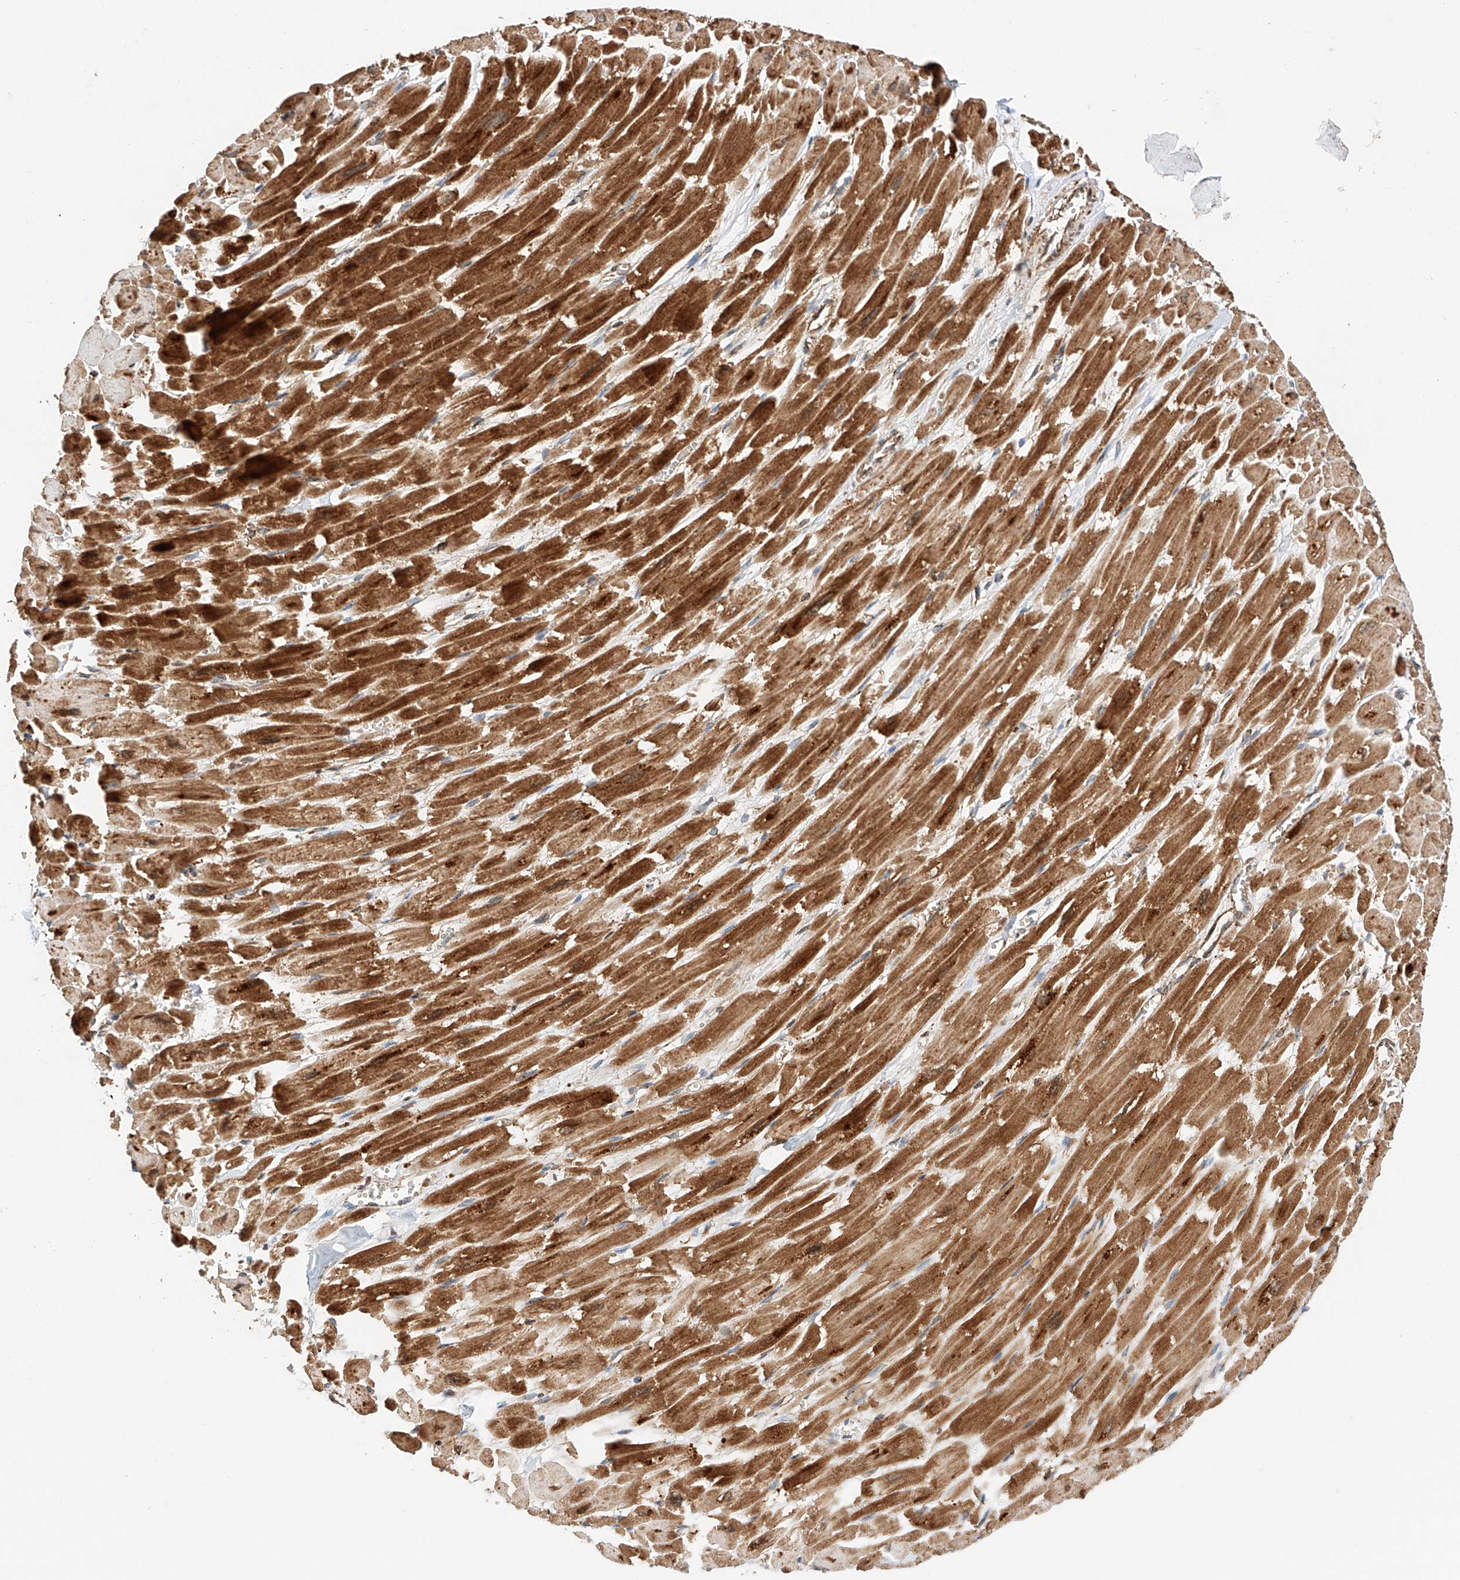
{"staining": {"intensity": "strong", "quantity": ">75%", "location": "cytoplasmic/membranous"}, "tissue": "heart muscle", "cell_type": "Cardiomyocytes", "image_type": "normal", "snomed": [{"axis": "morphology", "description": "Normal tissue, NOS"}, {"axis": "topography", "description": "Heart"}], "caption": "Strong cytoplasmic/membranous positivity for a protein is seen in approximately >75% of cardiomyocytes of normal heart muscle using IHC.", "gene": "NDUFV3", "patient": {"sex": "male", "age": 54}}